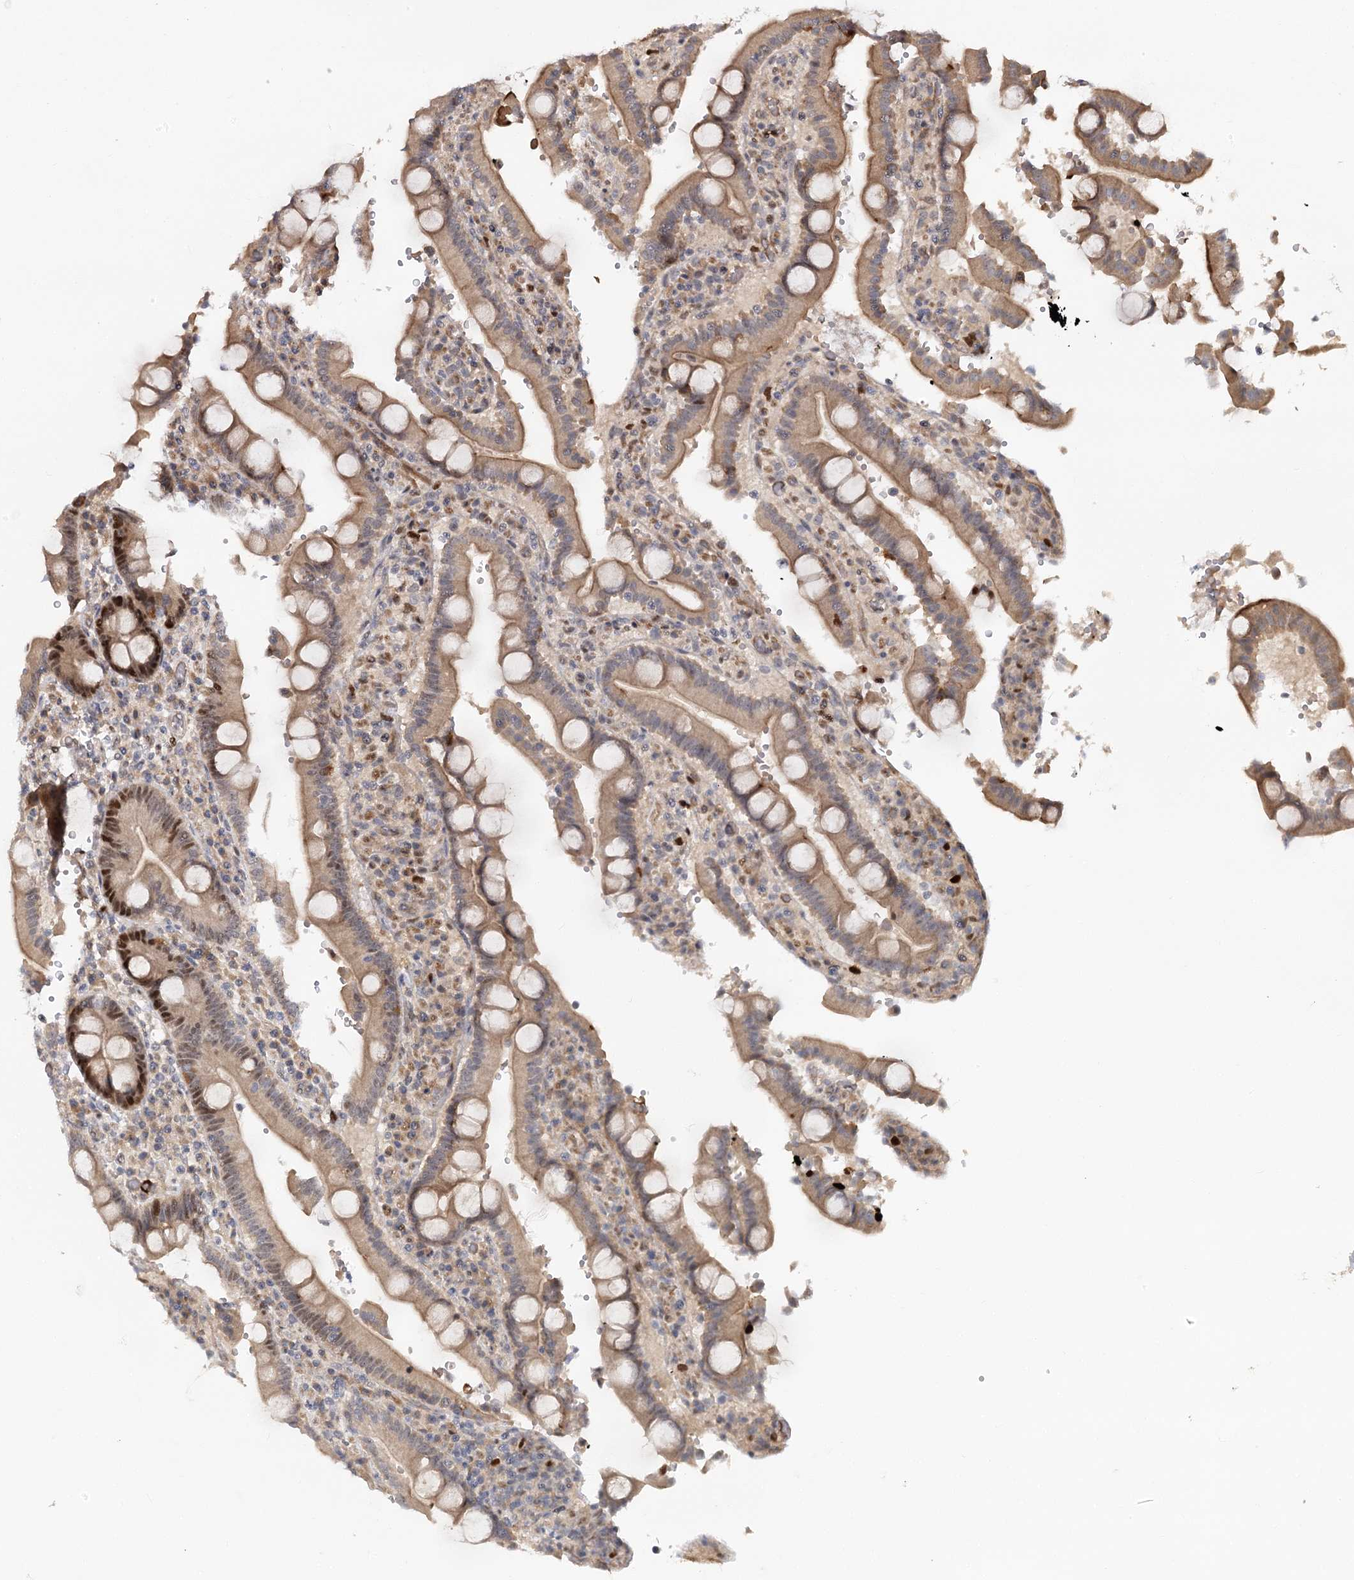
{"staining": {"intensity": "moderate", "quantity": "25%-75%", "location": "cytoplasmic/membranous,nuclear"}, "tissue": "duodenum", "cell_type": "Glandular cells", "image_type": "normal", "snomed": [{"axis": "morphology", "description": "Normal tissue, NOS"}, {"axis": "topography", "description": "Small intestine, NOS"}], "caption": "Moderate cytoplasmic/membranous,nuclear expression is present in about 25%-75% of glandular cells in normal duodenum.", "gene": "PIK3C2A", "patient": {"sex": "female", "age": 71}}